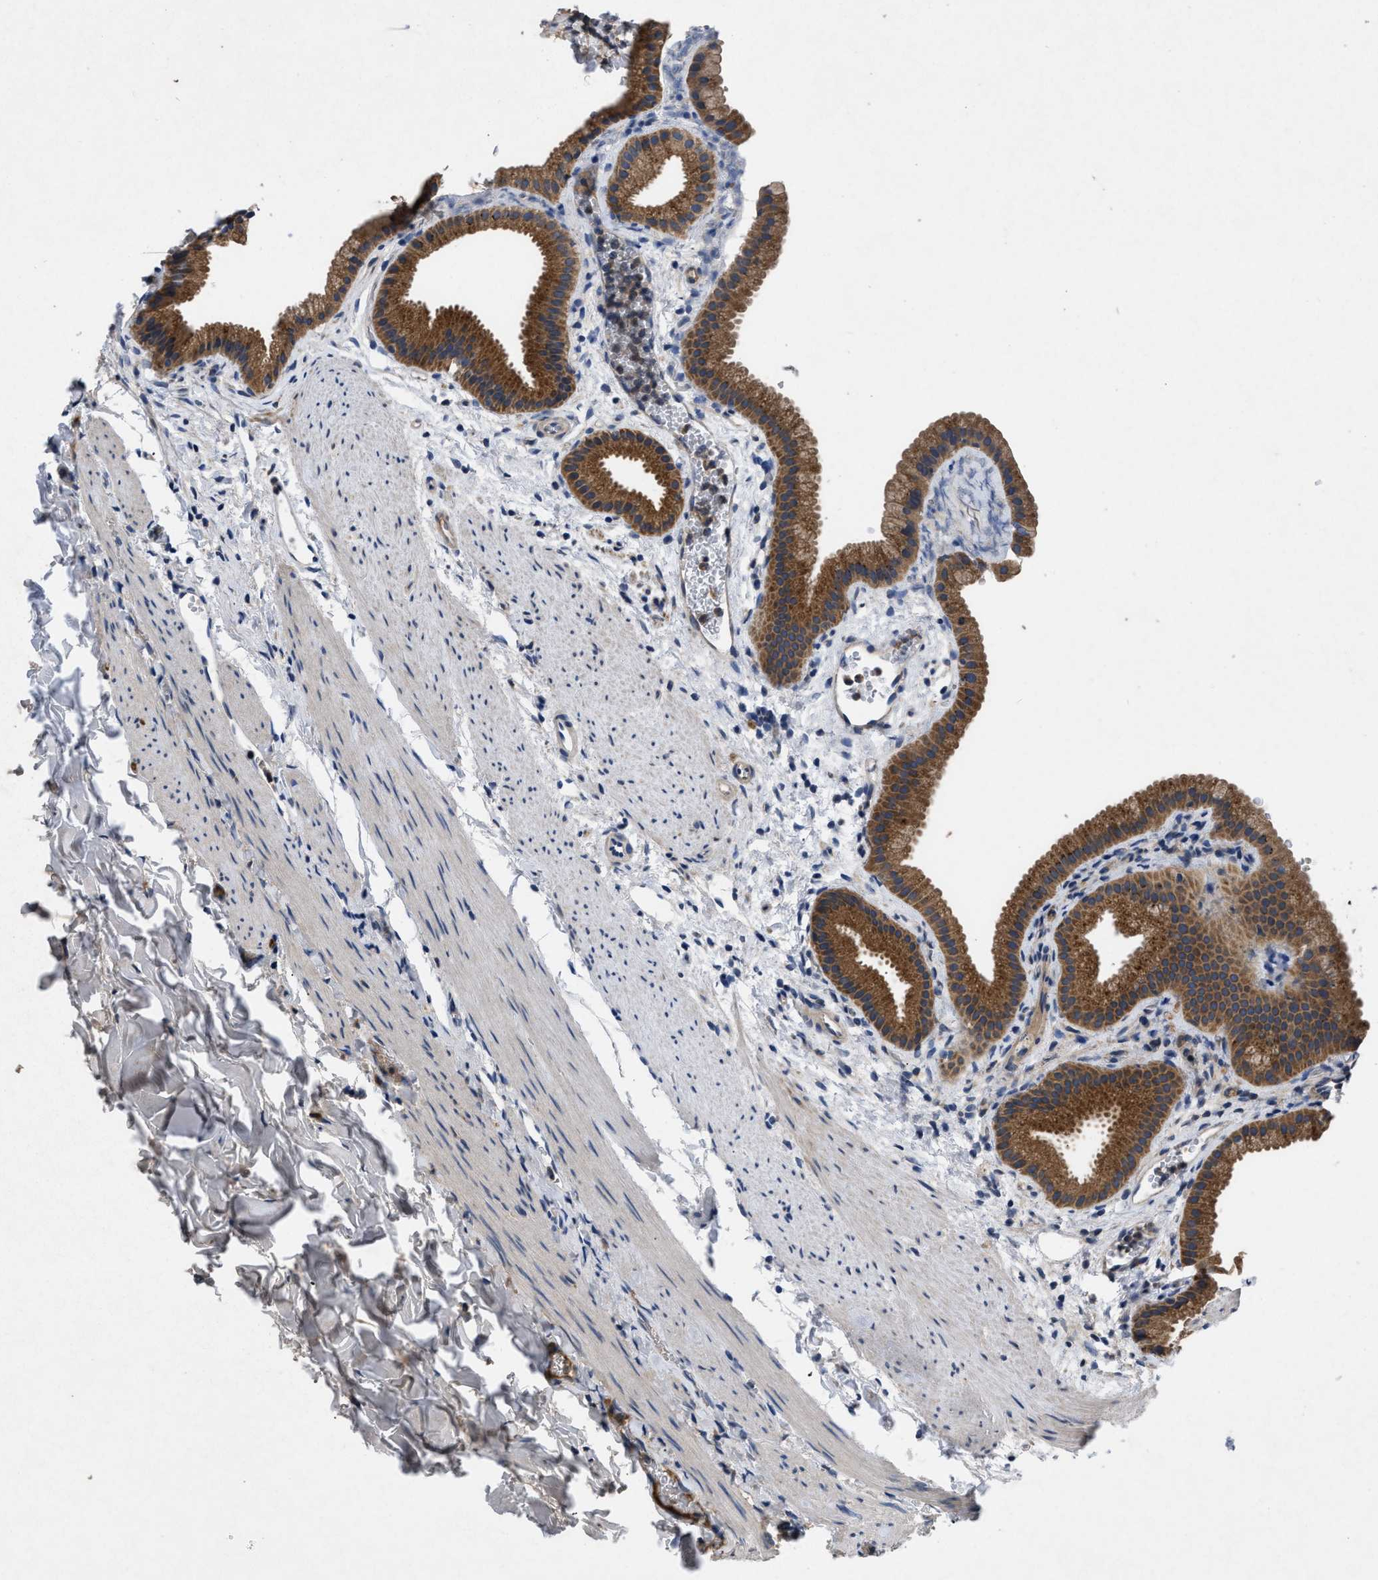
{"staining": {"intensity": "strong", "quantity": ">75%", "location": "cytoplasmic/membranous"}, "tissue": "gallbladder", "cell_type": "Glandular cells", "image_type": "normal", "snomed": [{"axis": "morphology", "description": "Normal tissue, NOS"}, {"axis": "topography", "description": "Gallbladder"}], "caption": "Immunohistochemical staining of unremarkable gallbladder exhibits high levels of strong cytoplasmic/membranous positivity in approximately >75% of glandular cells. (brown staining indicates protein expression, while blue staining denotes nuclei).", "gene": "VPS4A", "patient": {"sex": "female", "age": 64}}